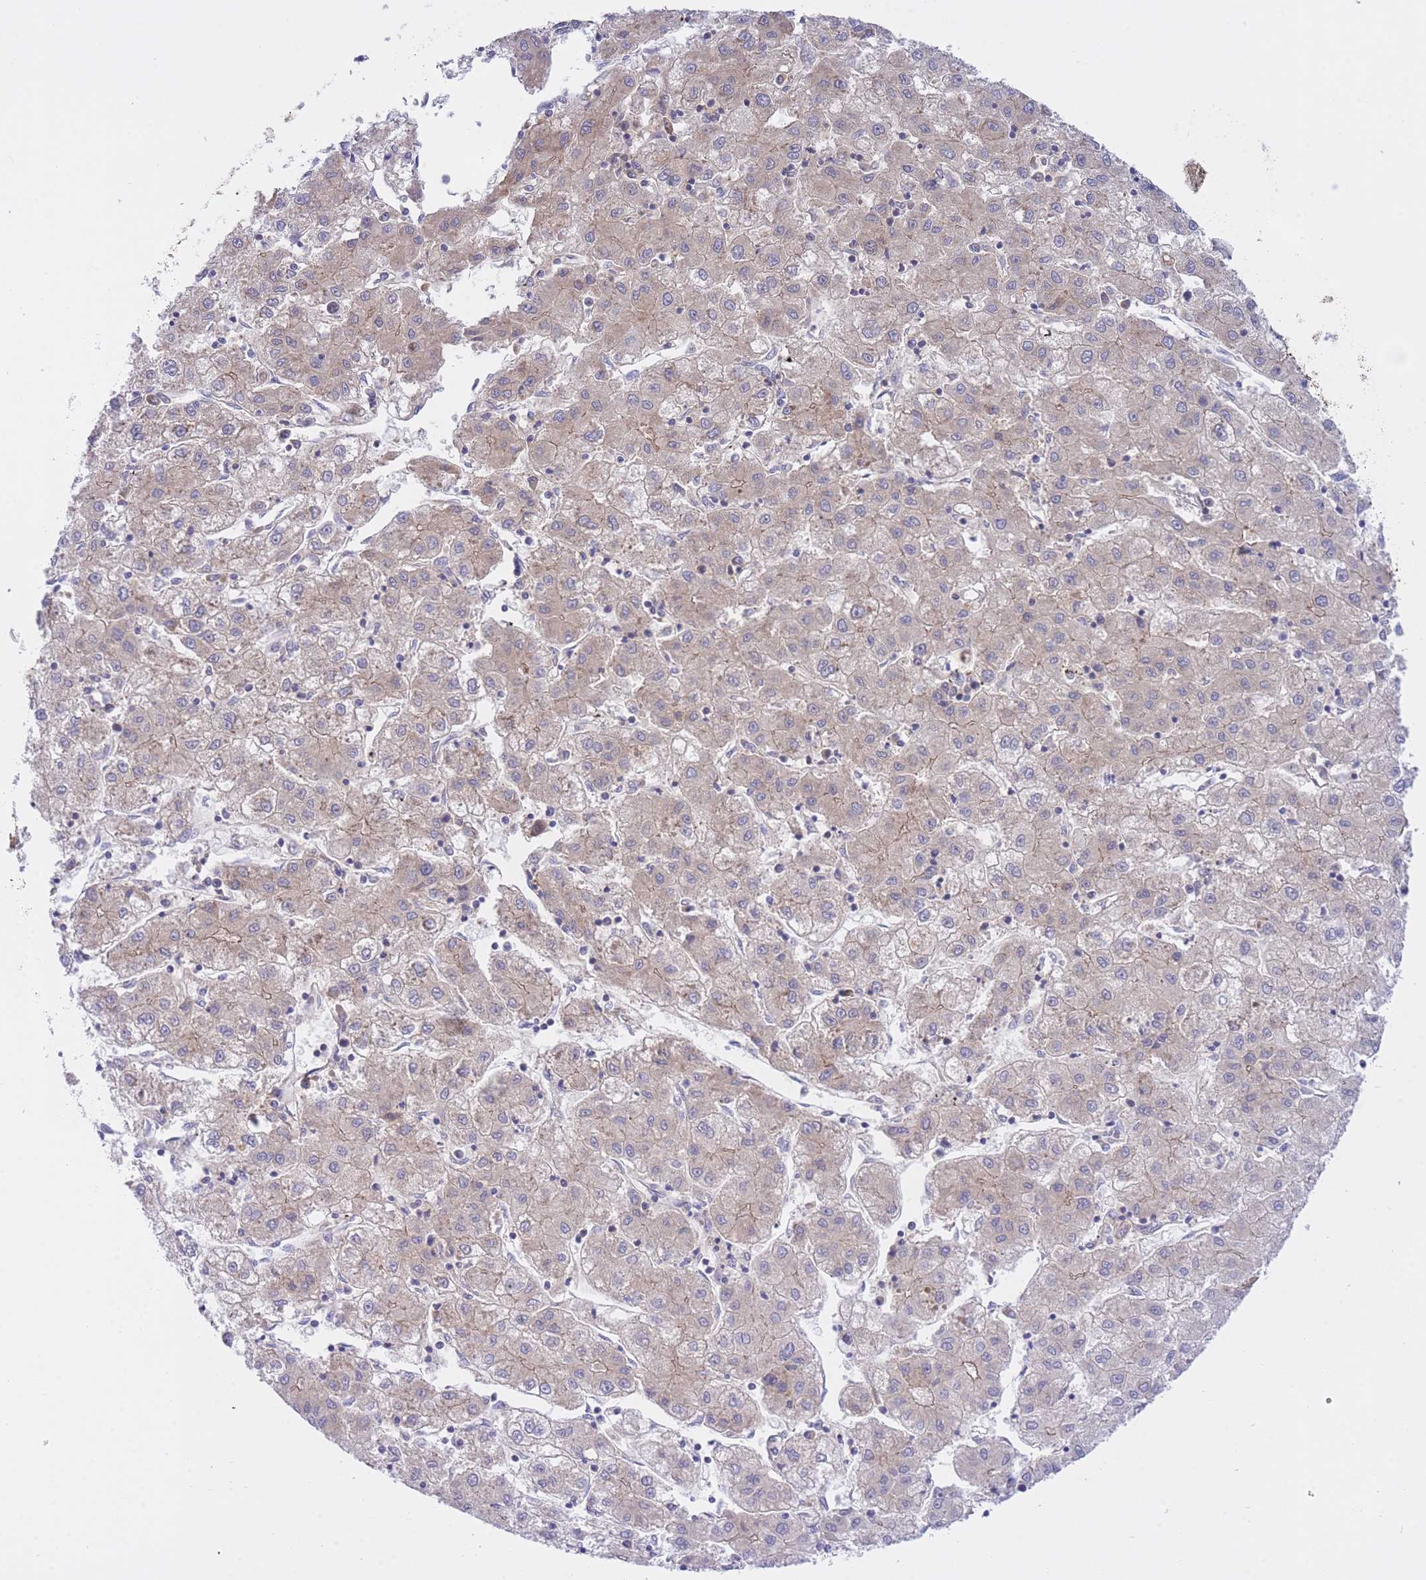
{"staining": {"intensity": "negative", "quantity": "none", "location": "none"}, "tissue": "liver cancer", "cell_type": "Tumor cells", "image_type": "cancer", "snomed": [{"axis": "morphology", "description": "Carcinoma, Hepatocellular, NOS"}, {"axis": "topography", "description": "Liver"}], "caption": "Immunohistochemistry image of human liver cancer stained for a protein (brown), which exhibits no positivity in tumor cells.", "gene": "EIF2B2", "patient": {"sex": "male", "age": 72}}